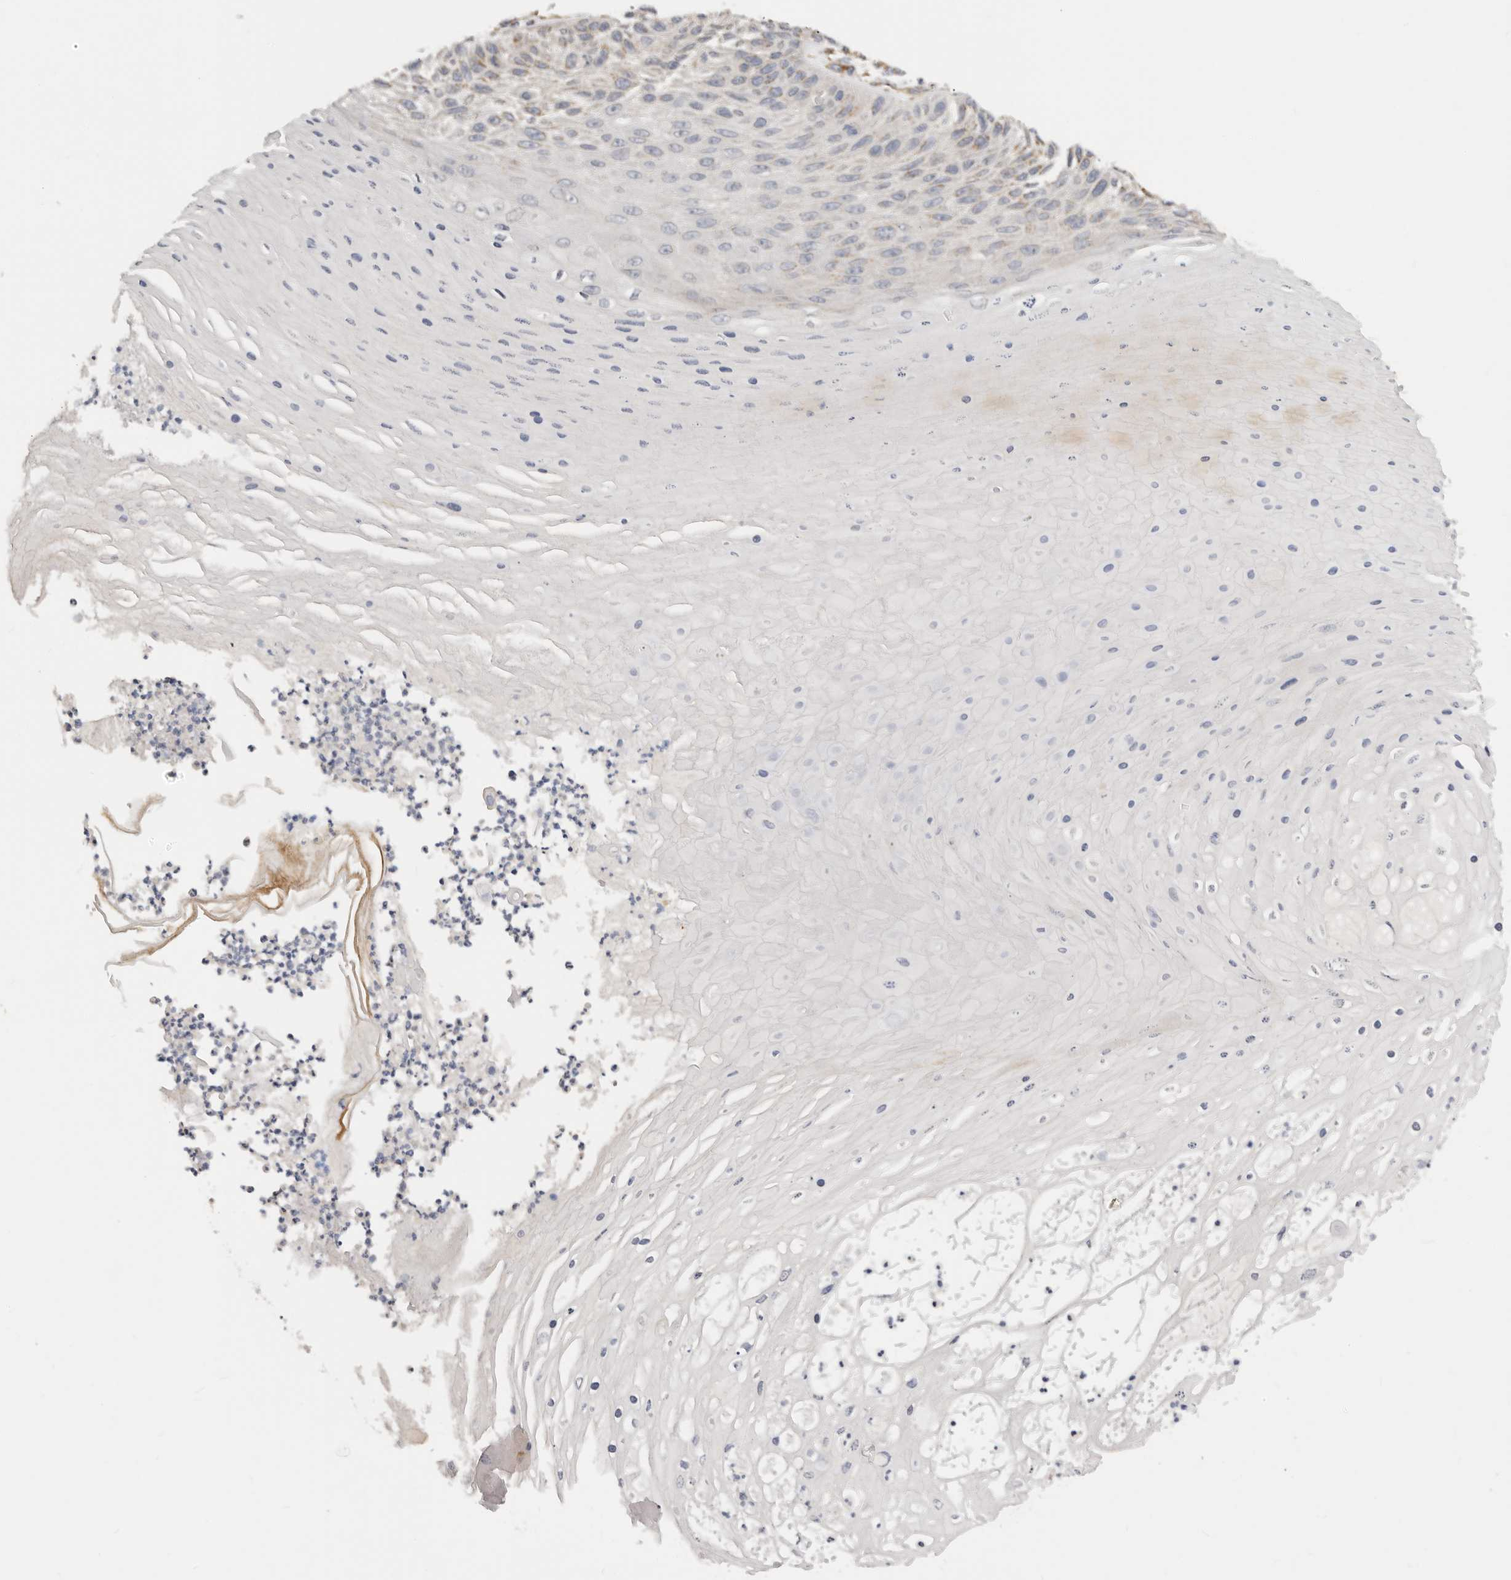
{"staining": {"intensity": "negative", "quantity": "none", "location": "none"}, "tissue": "skin cancer", "cell_type": "Tumor cells", "image_type": "cancer", "snomed": [{"axis": "morphology", "description": "Squamous cell carcinoma, NOS"}, {"axis": "topography", "description": "Skin"}], "caption": "Histopathology image shows no significant protein positivity in tumor cells of skin cancer.", "gene": "RABAC1", "patient": {"sex": "female", "age": 88}}